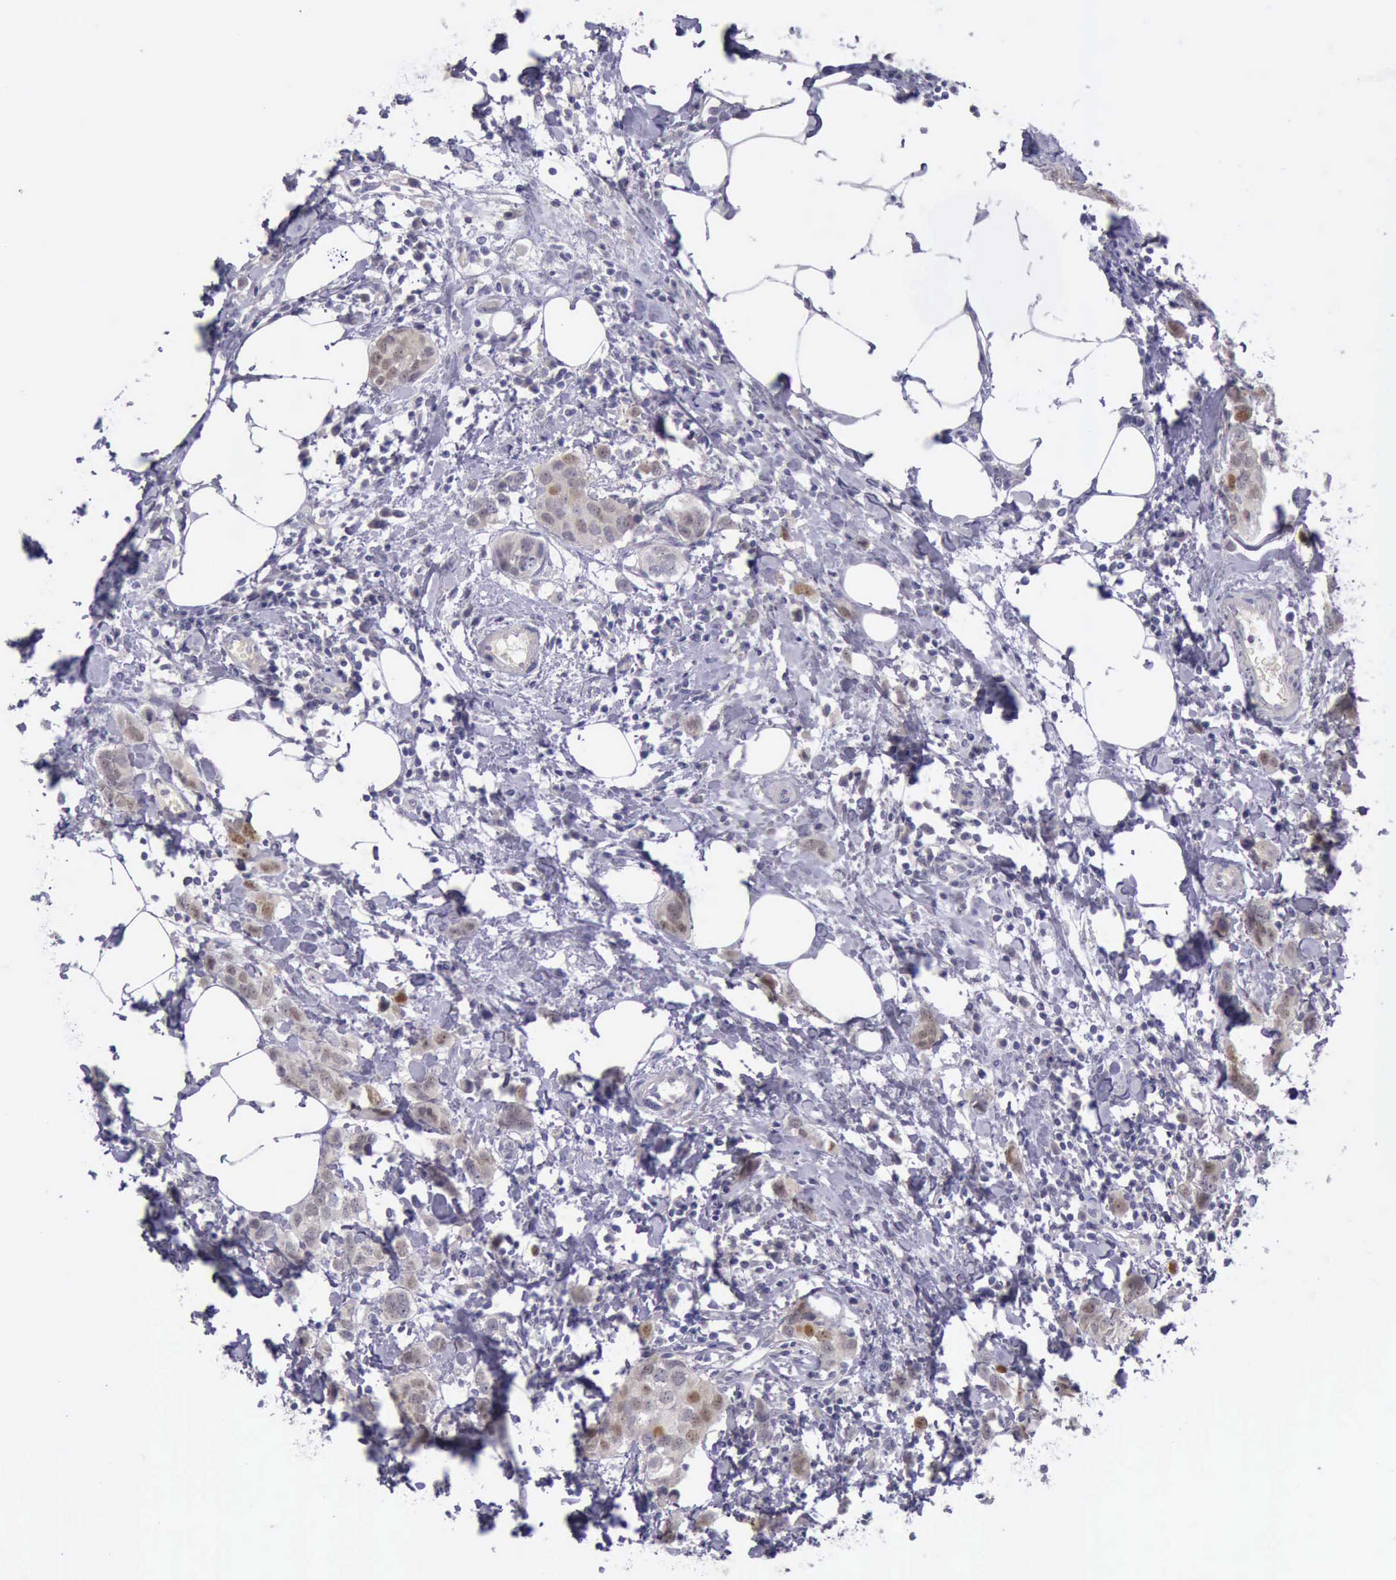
{"staining": {"intensity": "moderate", "quantity": ">75%", "location": "cytoplasmic/membranous,nuclear"}, "tissue": "breast cancer", "cell_type": "Tumor cells", "image_type": "cancer", "snomed": [{"axis": "morphology", "description": "Normal tissue, NOS"}, {"axis": "morphology", "description": "Duct carcinoma"}, {"axis": "topography", "description": "Breast"}], "caption": "High-magnification brightfield microscopy of breast cancer stained with DAB (3,3'-diaminobenzidine) (brown) and counterstained with hematoxylin (blue). tumor cells exhibit moderate cytoplasmic/membranous and nuclear staining is identified in approximately>75% of cells. (DAB IHC, brown staining for protein, blue staining for nuclei).", "gene": "ARNT2", "patient": {"sex": "female", "age": 50}}